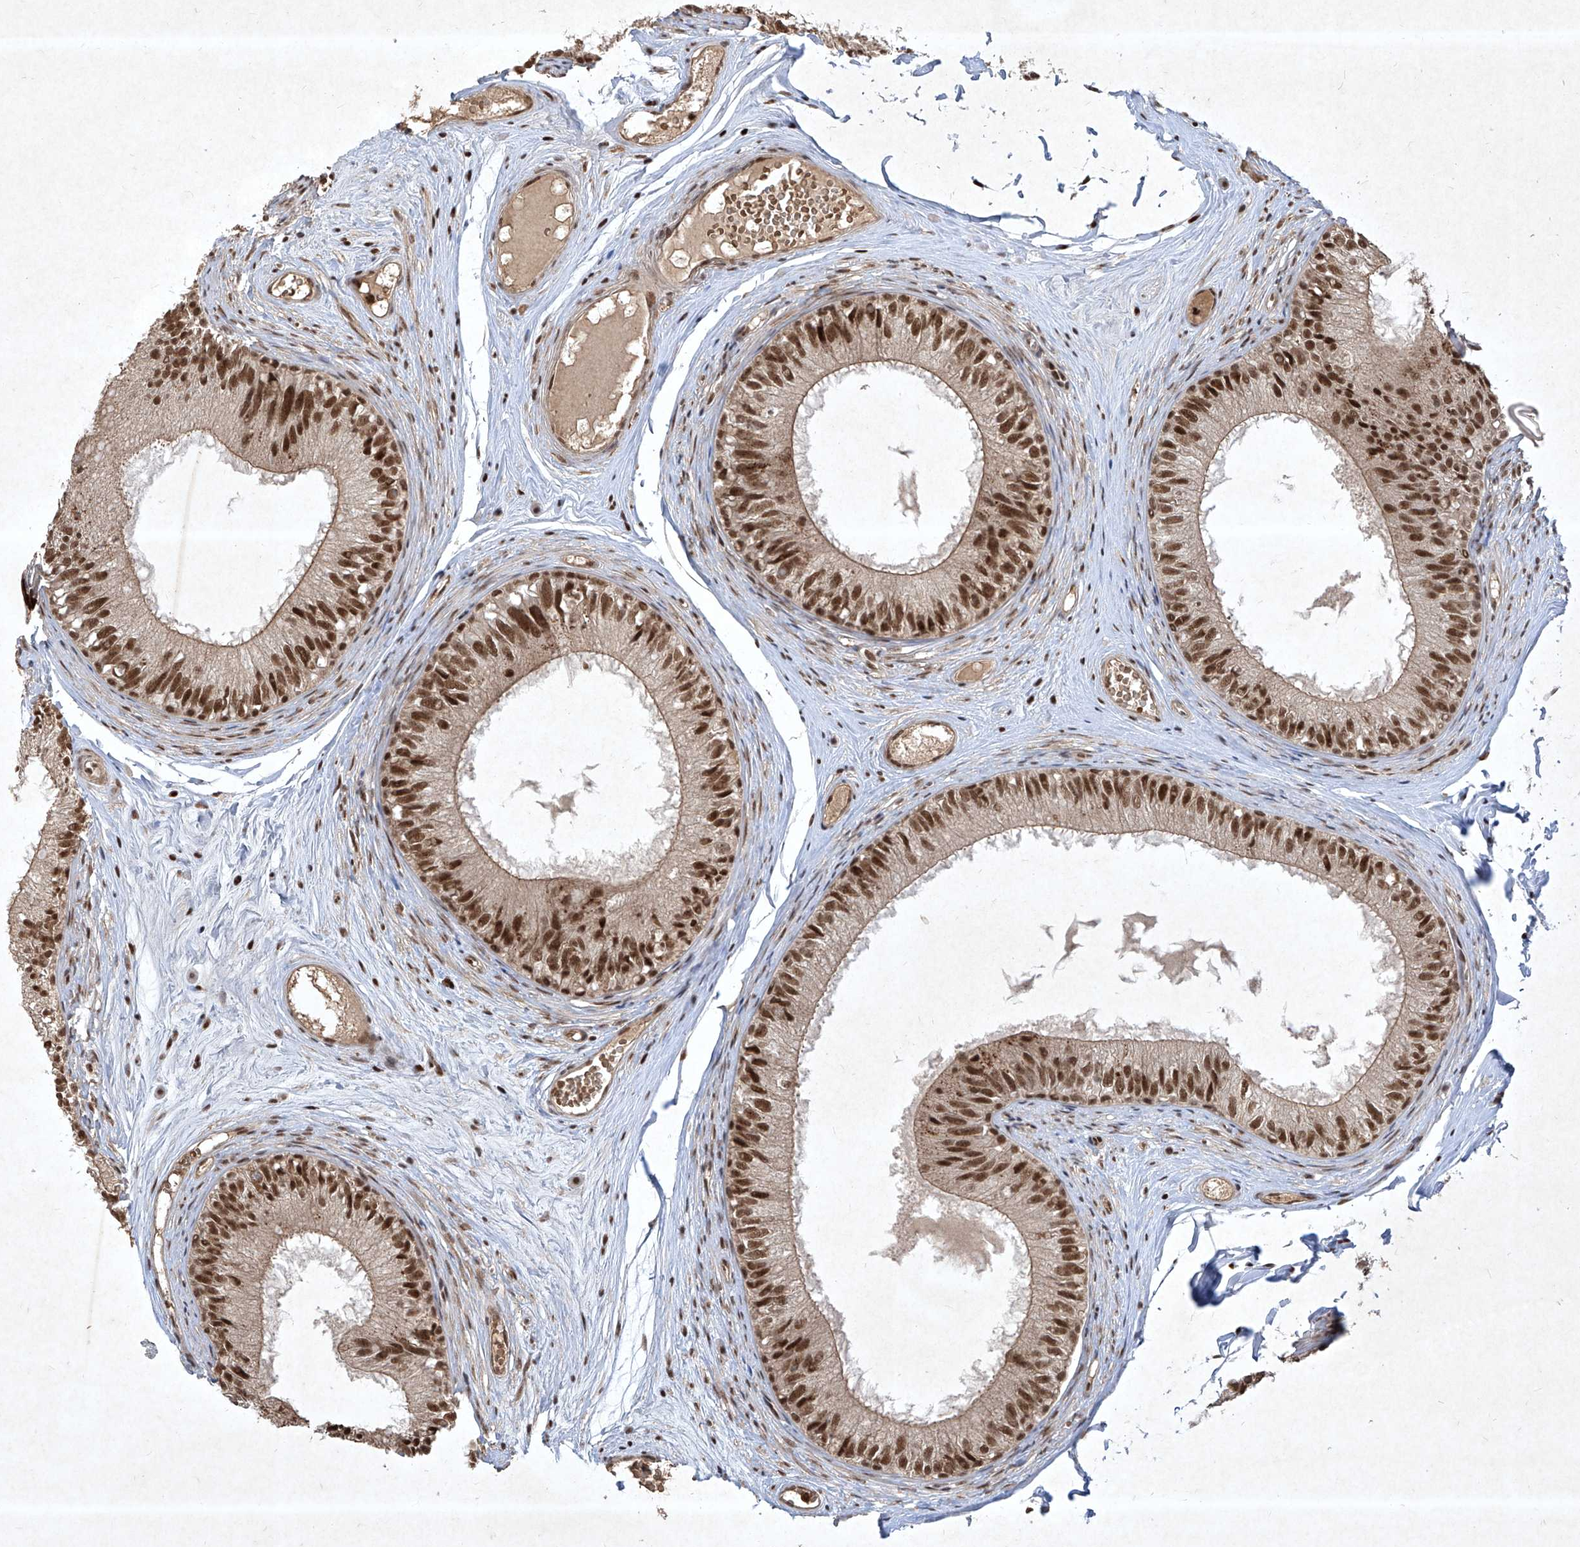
{"staining": {"intensity": "strong", "quantity": ">75%", "location": "nuclear"}, "tissue": "epididymis", "cell_type": "Glandular cells", "image_type": "normal", "snomed": [{"axis": "morphology", "description": "Normal tissue, NOS"}, {"axis": "morphology", "description": "Seminoma in situ"}, {"axis": "topography", "description": "Testis"}, {"axis": "topography", "description": "Epididymis"}], "caption": "Immunohistochemistry micrograph of benign human epididymis stained for a protein (brown), which exhibits high levels of strong nuclear staining in approximately >75% of glandular cells.", "gene": "IRF2", "patient": {"sex": "male", "age": 28}}